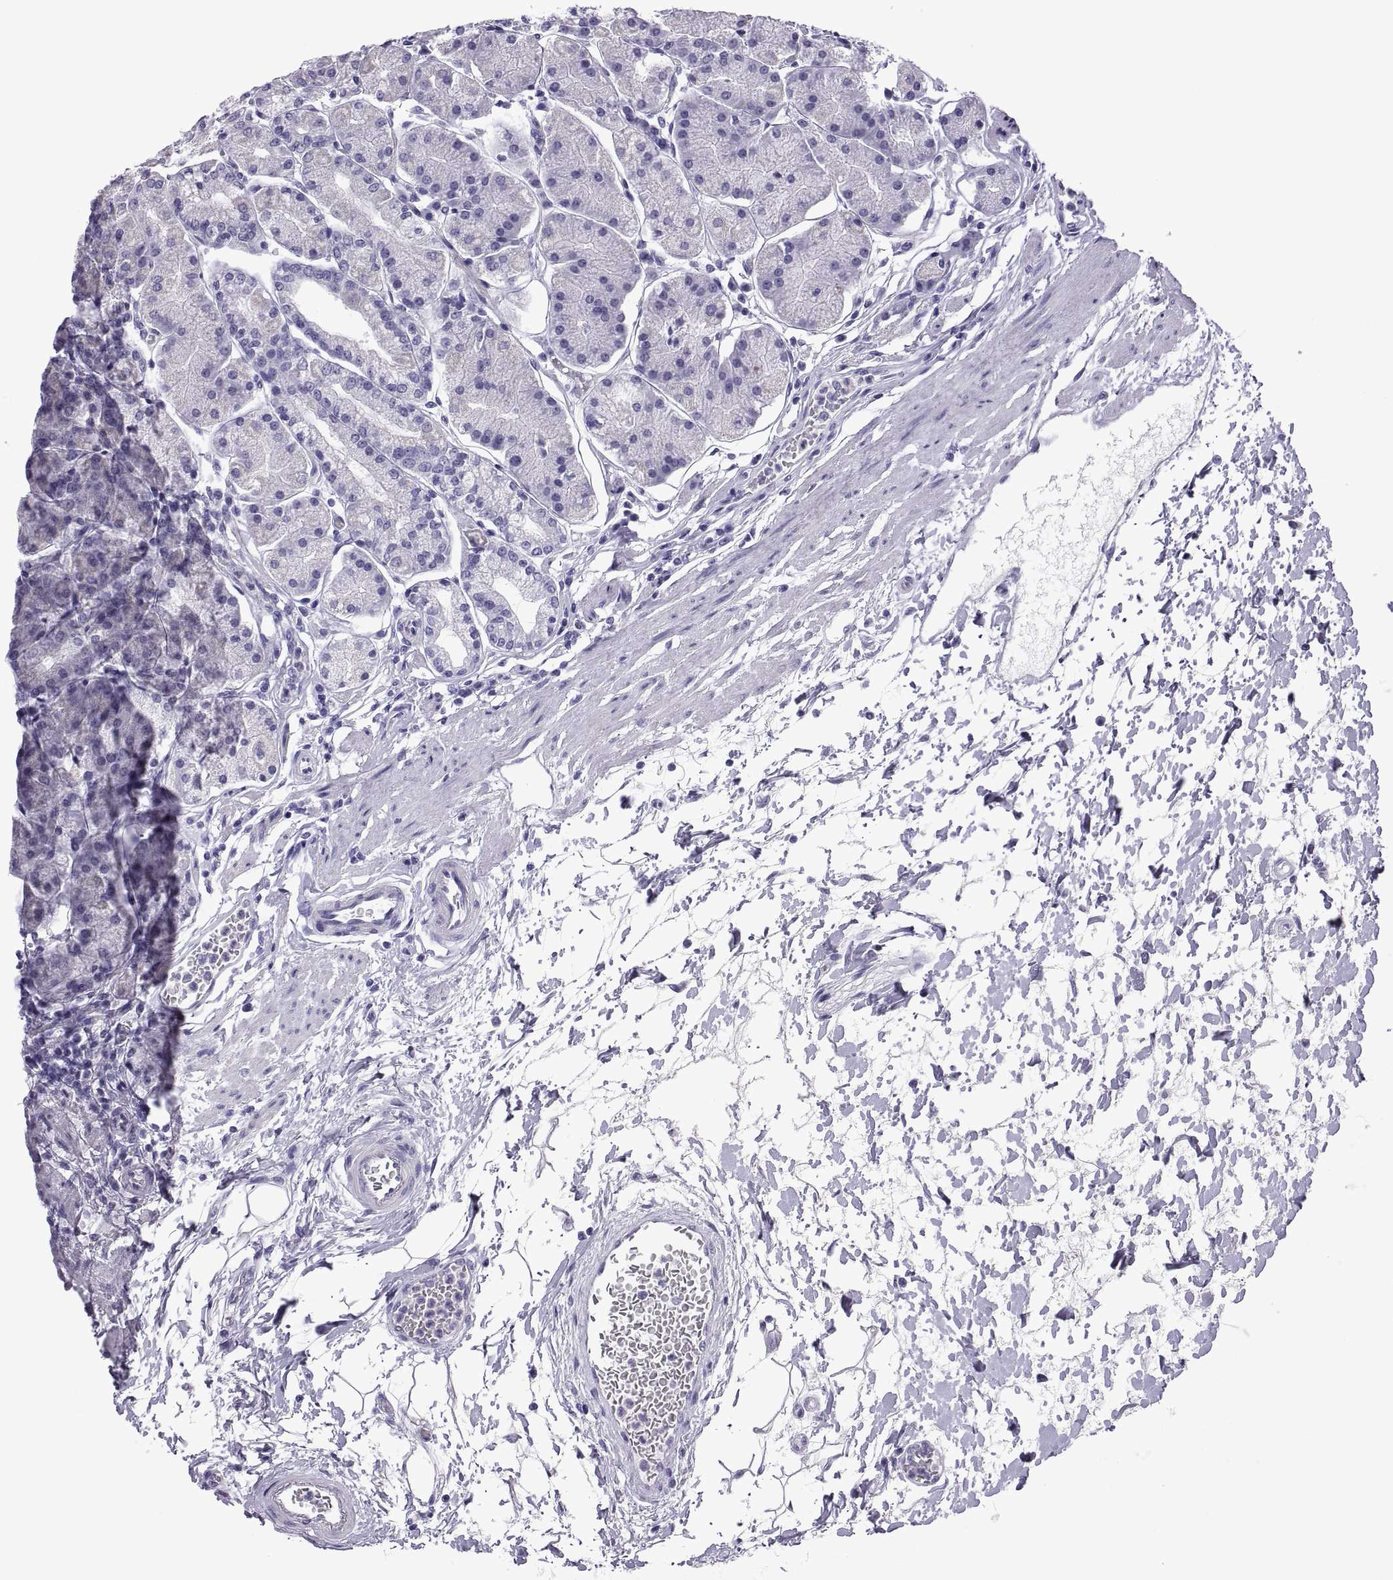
{"staining": {"intensity": "negative", "quantity": "none", "location": "none"}, "tissue": "stomach", "cell_type": "Glandular cells", "image_type": "normal", "snomed": [{"axis": "morphology", "description": "Normal tissue, NOS"}, {"axis": "topography", "description": "Stomach"}], "caption": "Stomach stained for a protein using IHC demonstrates no positivity glandular cells.", "gene": "C3orf22", "patient": {"sex": "male", "age": 54}}